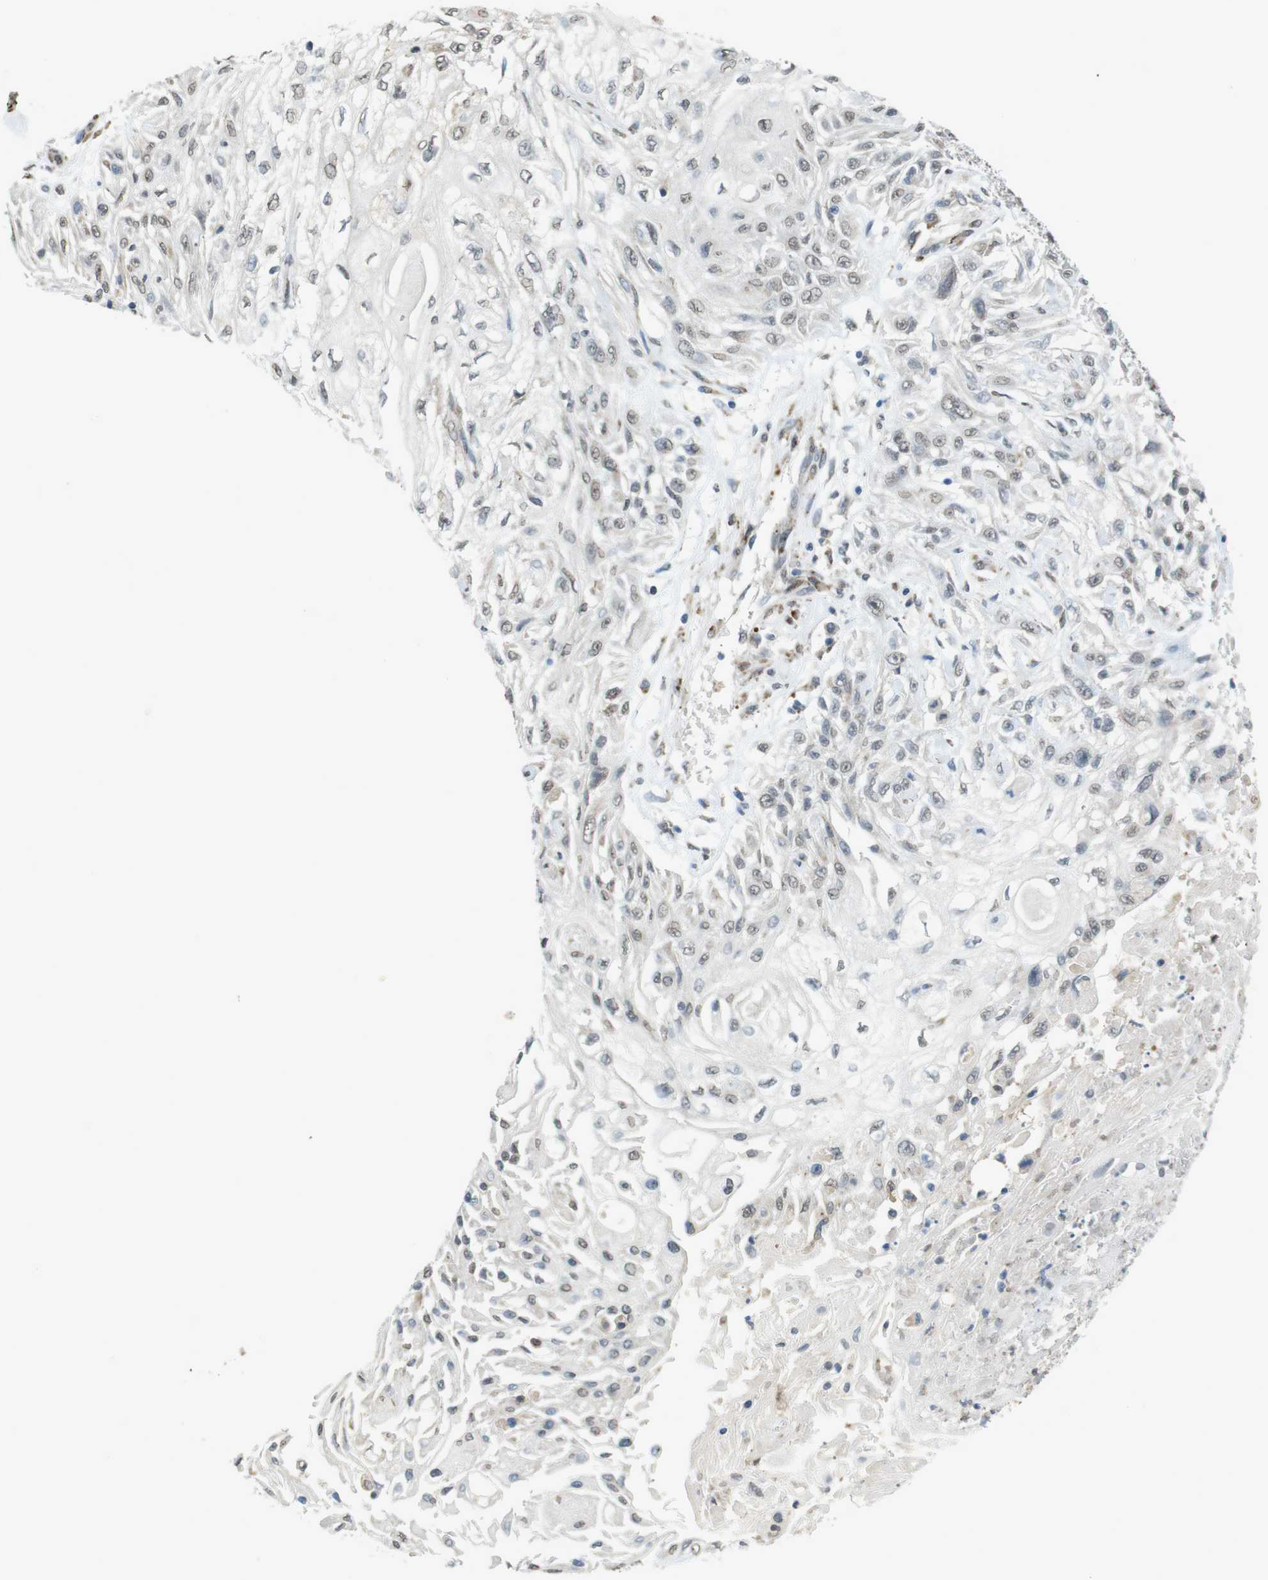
{"staining": {"intensity": "negative", "quantity": "none", "location": "none"}, "tissue": "skin cancer", "cell_type": "Tumor cells", "image_type": "cancer", "snomed": [{"axis": "morphology", "description": "Squamous cell carcinoma, NOS"}, {"axis": "topography", "description": "Skin"}], "caption": "Tumor cells show no significant staining in skin cancer (squamous cell carcinoma).", "gene": "FZD10", "patient": {"sex": "male", "age": 75}}